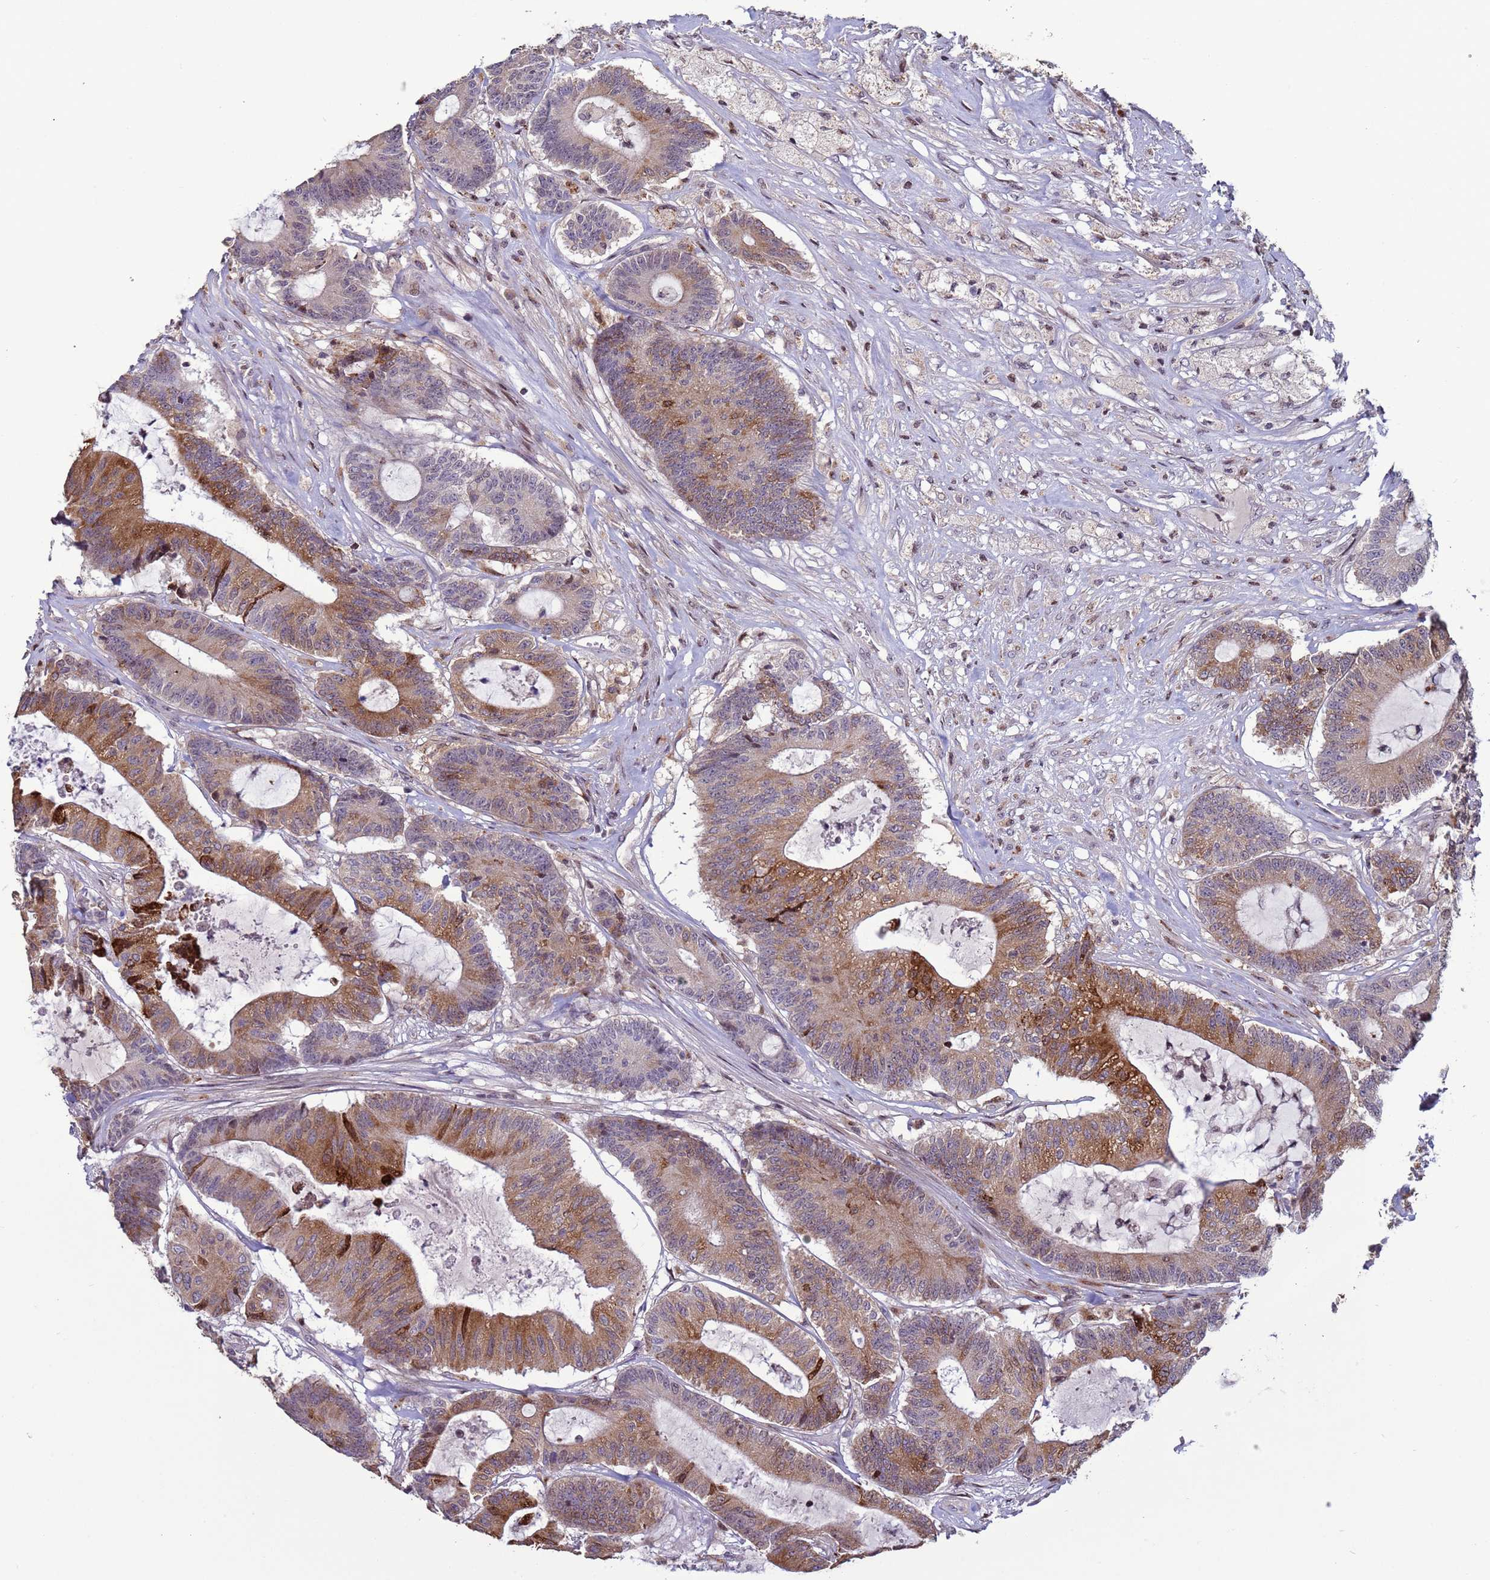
{"staining": {"intensity": "moderate", "quantity": "25%-75%", "location": "cytoplasmic/membranous"}, "tissue": "colorectal cancer", "cell_type": "Tumor cells", "image_type": "cancer", "snomed": [{"axis": "morphology", "description": "Adenocarcinoma, NOS"}, {"axis": "topography", "description": "Colon"}], "caption": "Colorectal cancer tissue demonstrates moderate cytoplasmic/membranous staining in approximately 25%-75% of tumor cells, visualized by immunohistochemistry.", "gene": "HGH1", "patient": {"sex": "female", "age": 84}}